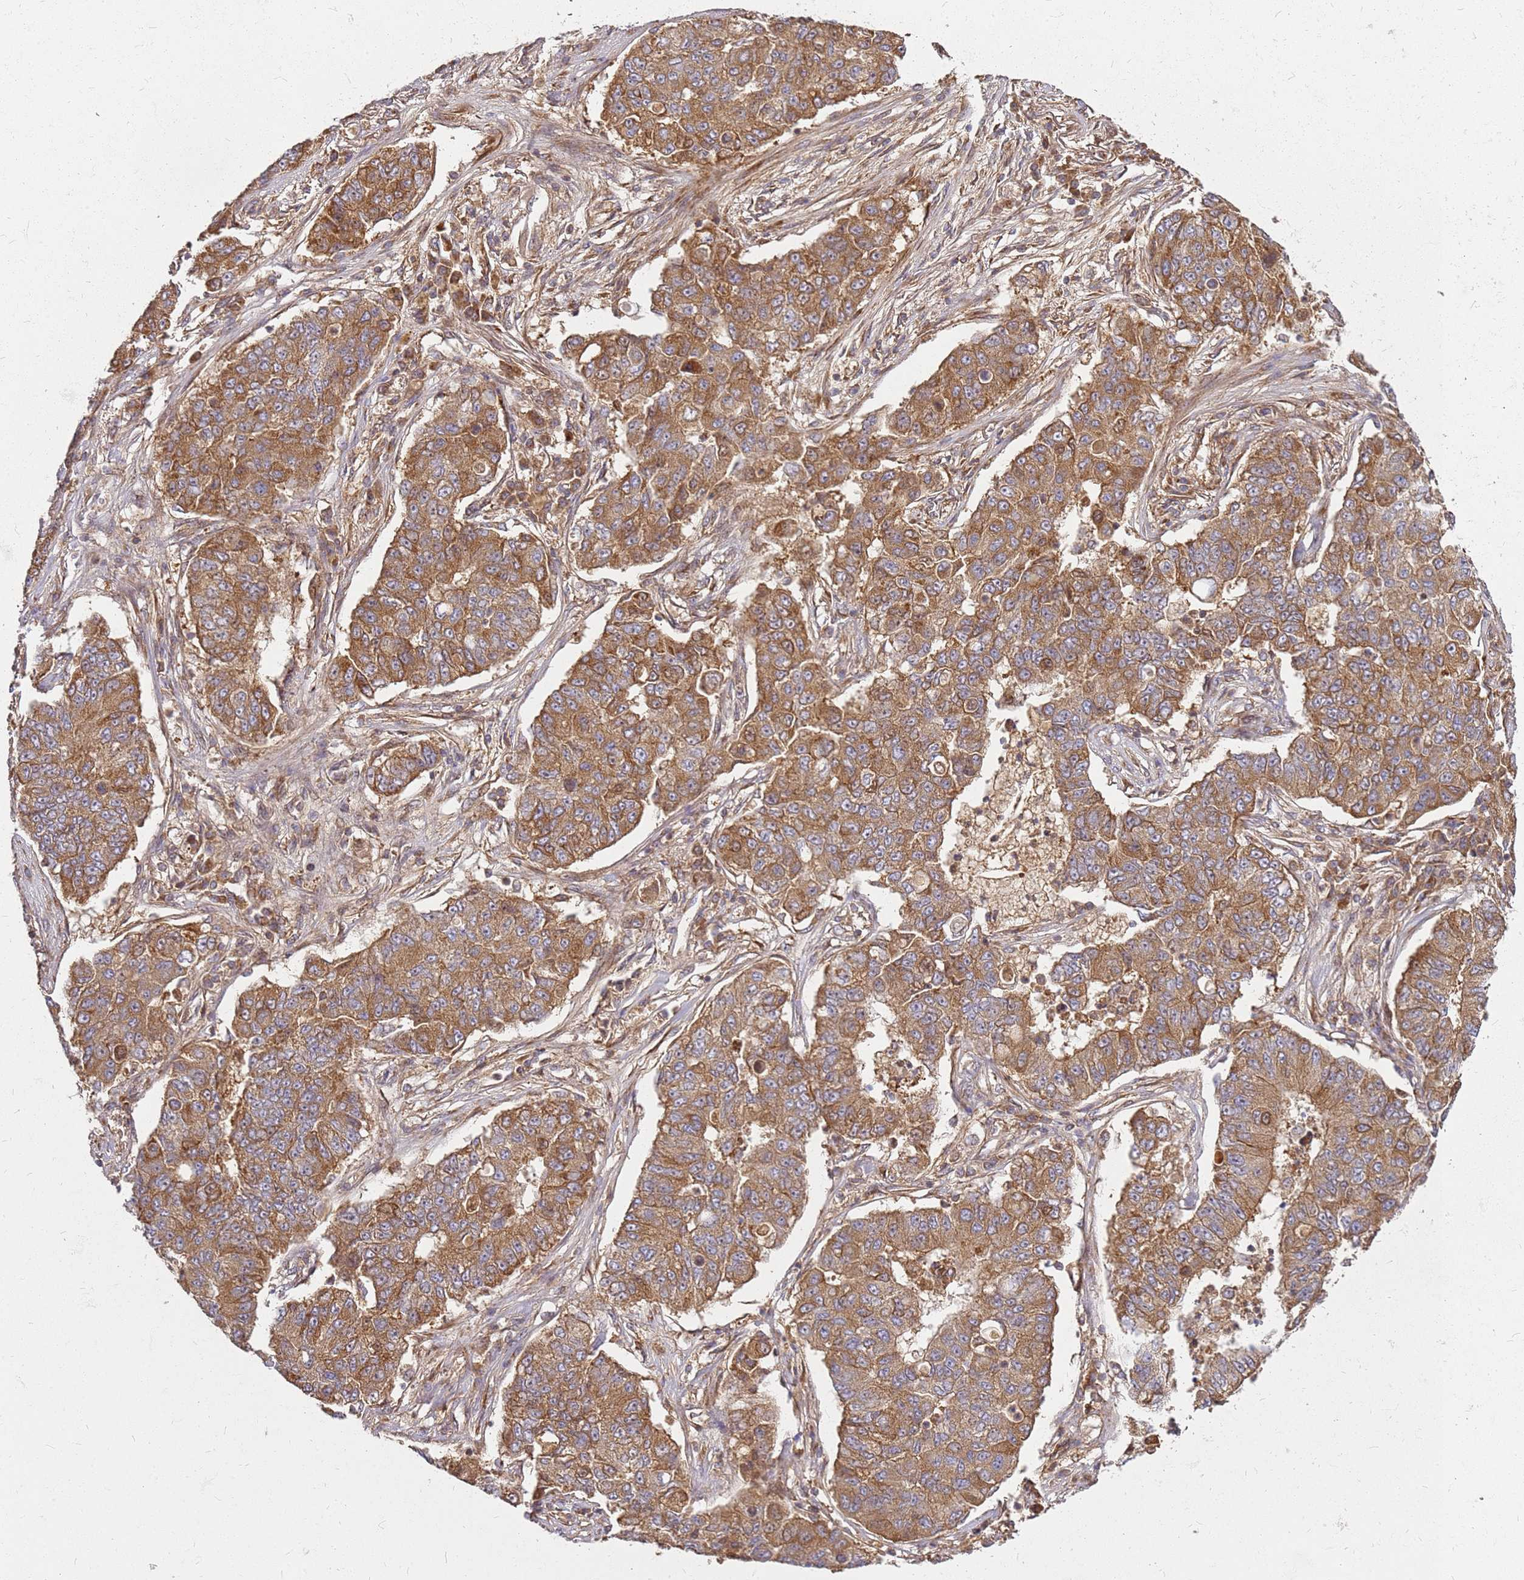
{"staining": {"intensity": "moderate", "quantity": ">75%", "location": "cytoplasmic/membranous"}, "tissue": "lung cancer", "cell_type": "Tumor cells", "image_type": "cancer", "snomed": [{"axis": "morphology", "description": "Squamous cell carcinoma, NOS"}, {"axis": "topography", "description": "Lung"}], "caption": "Human lung cancer (squamous cell carcinoma) stained for a protein (brown) displays moderate cytoplasmic/membranous positive staining in approximately >75% of tumor cells.", "gene": "CCDC159", "patient": {"sex": "male", "age": 74}}